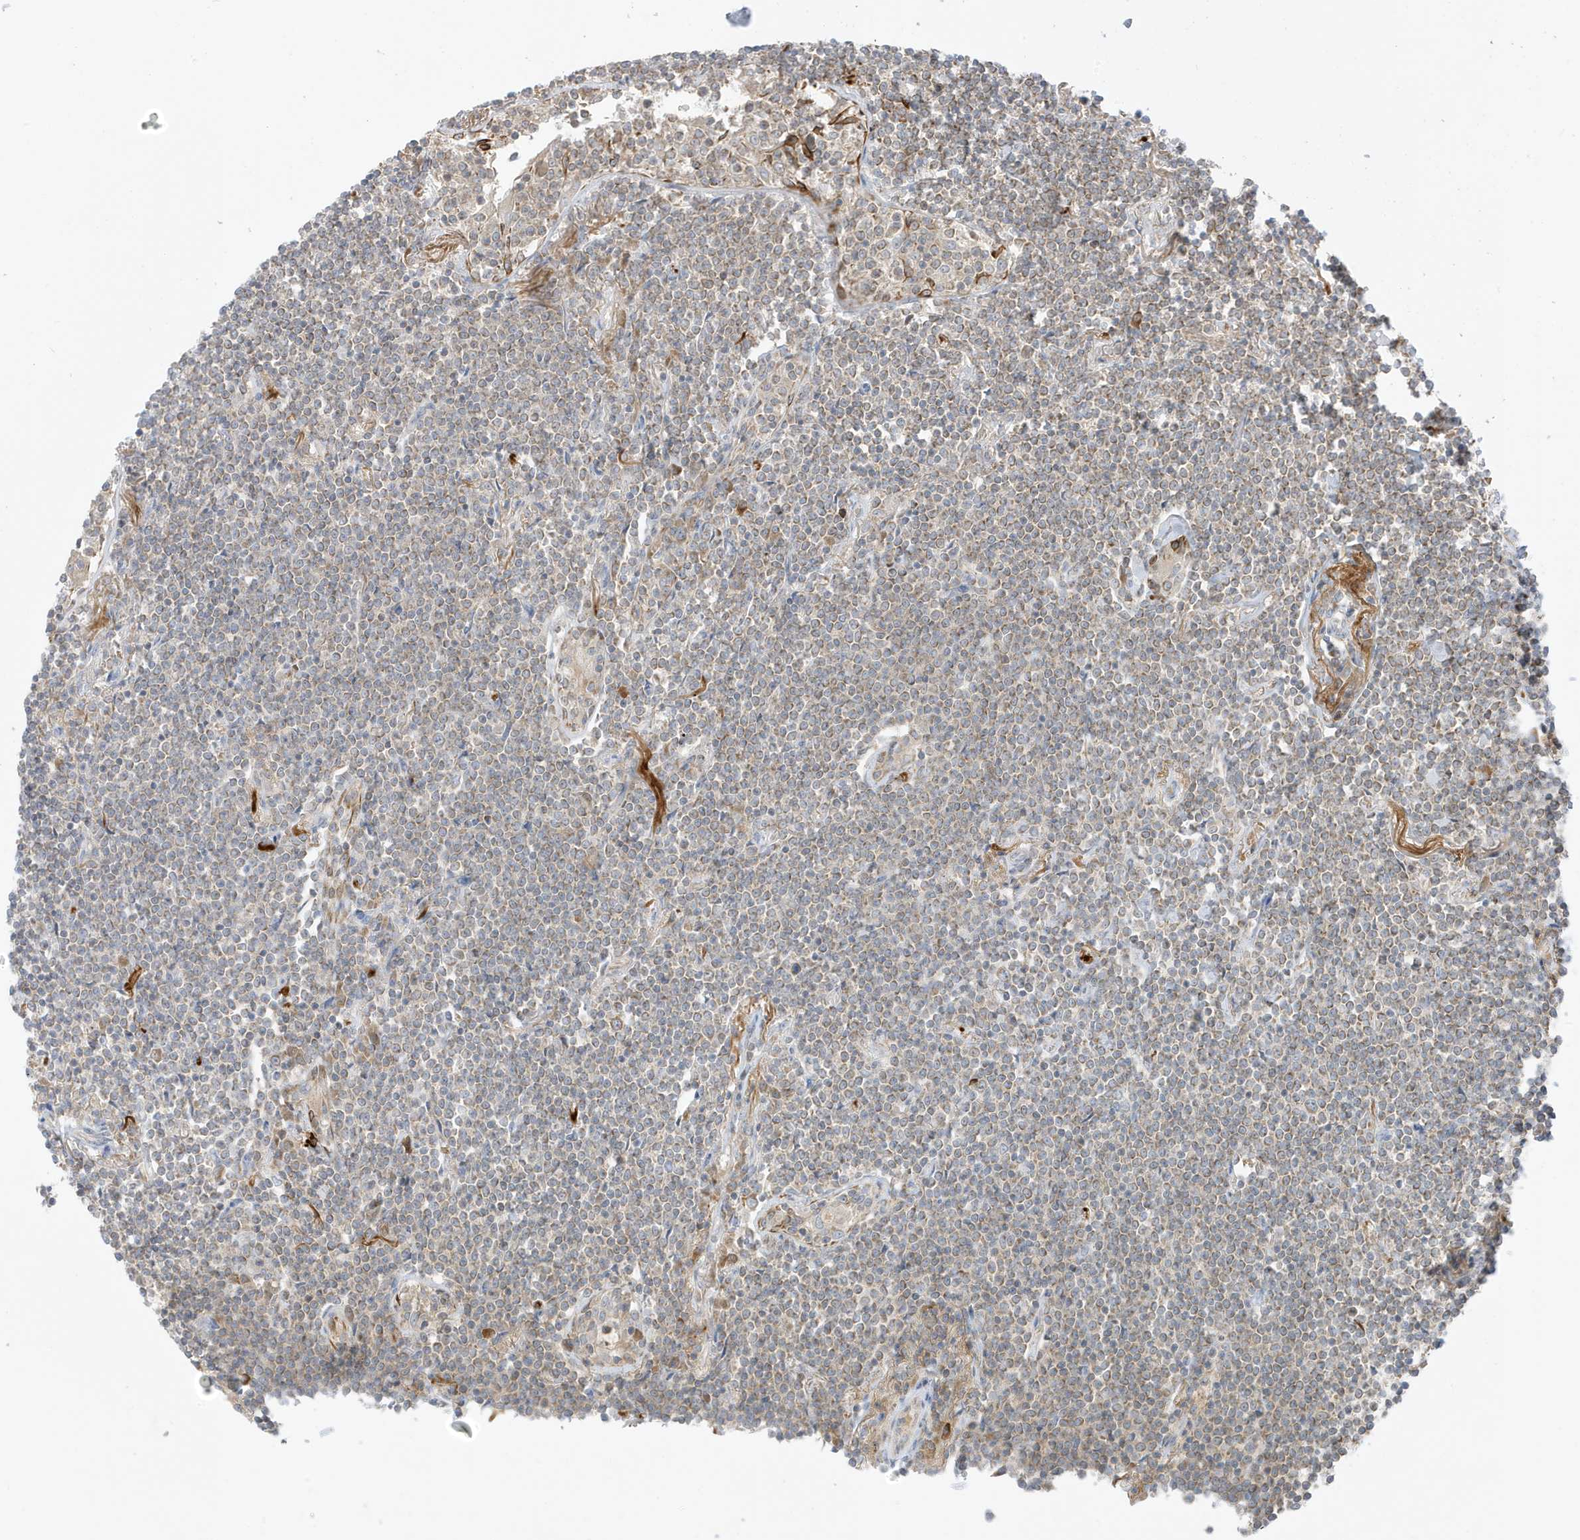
{"staining": {"intensity": "weak", "quantity": ">75%", "location": "cytoplasmic/membranous"}, "tissue": "lymphoma", "cell_type": "Tumor cells", "image_type": "cancer", "snomed": [{"axis": "morphology", "description": "Malignant lymphoma, non-Hodgkin's type, Low grade"}, {"axis": "topography", "description": "Lung"}], "caption": "Tumor cells reveal low levels of weak cytoplasmic/membranous positivity in approximately >75% of cells in low-grade malignant lymphoma, non-Hodgkin's type.", "gene": "NPPC", "patient": {"sex": "female", "age": 71}}